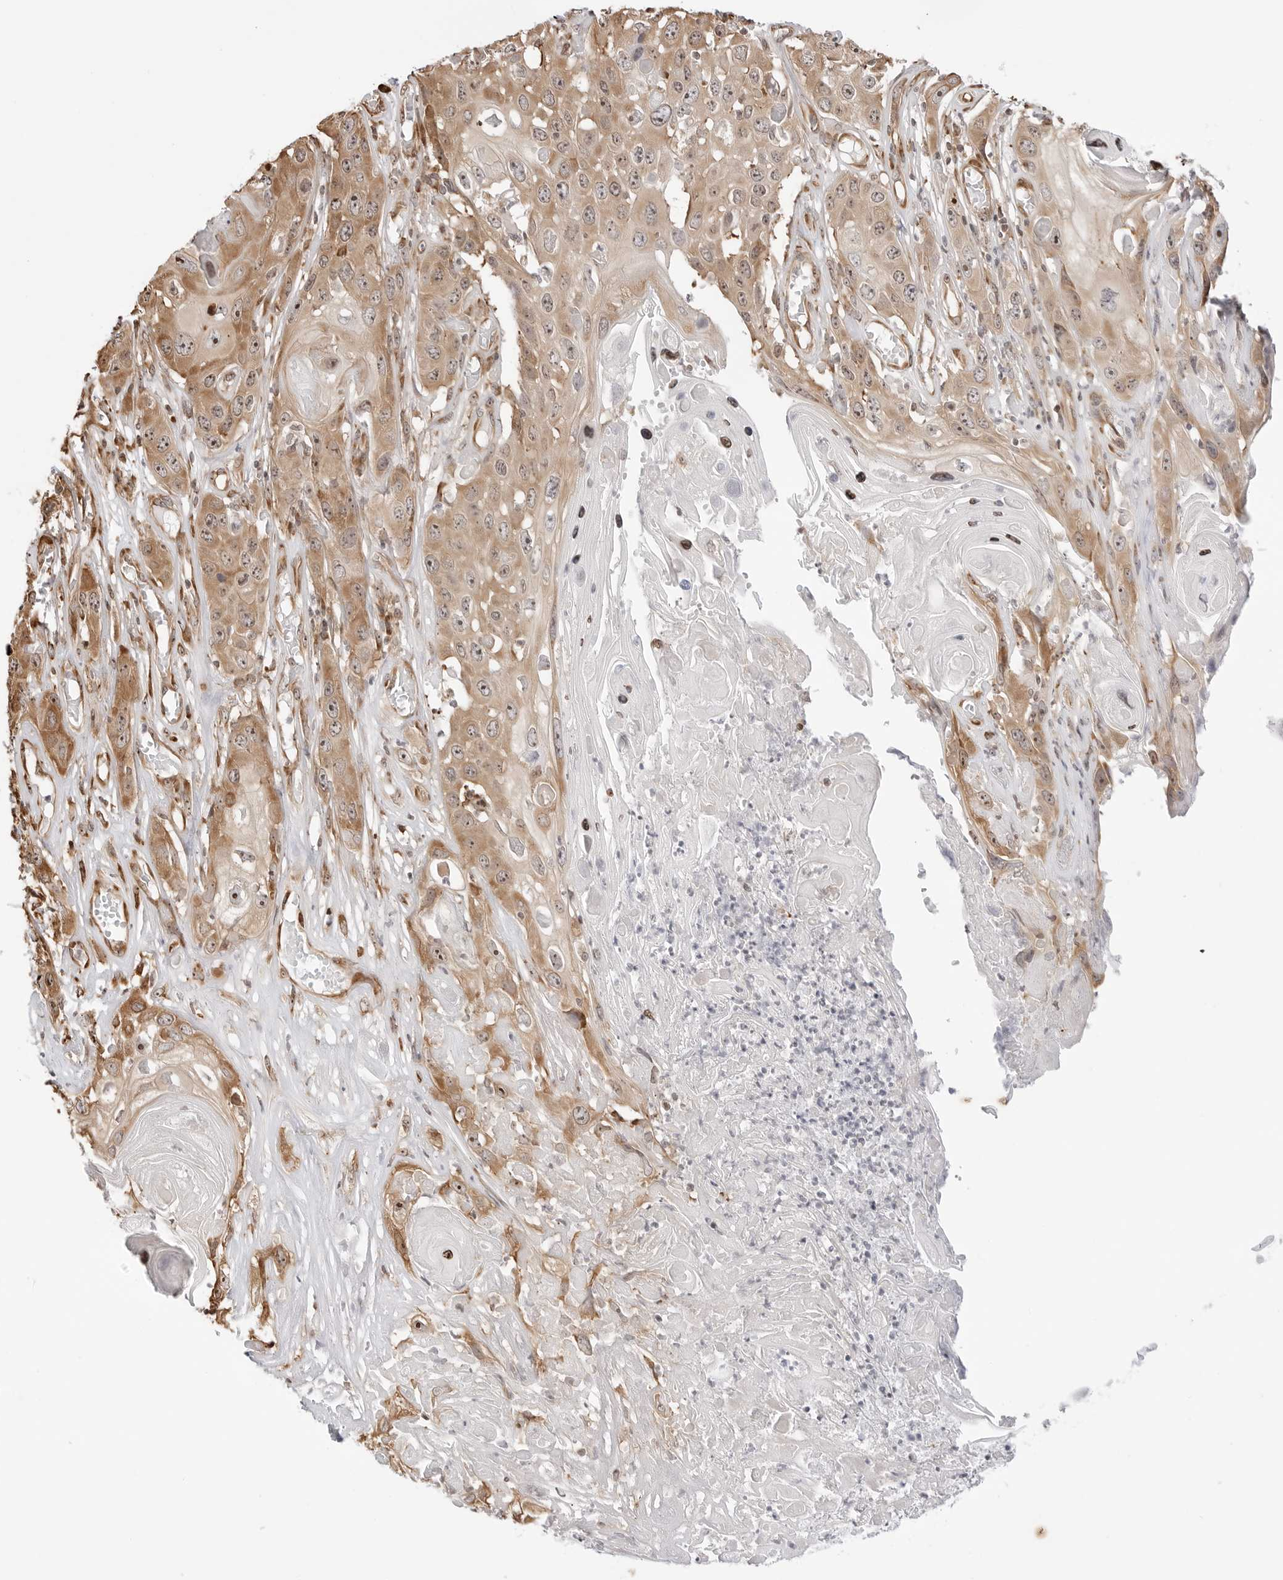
{"staining": {"intensity": "moderate", "quantity": ">75%", "location": "cytoplasmic/membranous,nuclear"}, "tissue": "skin cancer", "cell_type": "Tumor cells", "image_type": "cancer", "snomed": [{"axis": "morphology", "description": "Squamous cell carcinoma, NOS"}, {"axis": "topography", "description": "Skin"}], "caption": "This is a micrograph of immunohistochemistry staining of skin squamous cell carcinoma, which shows moderate staining in the cytoplasmic/membranous and nuclear of tumor cells.", "gene": "FKBP14", "patient": {"sex": "male", "age": 55}}